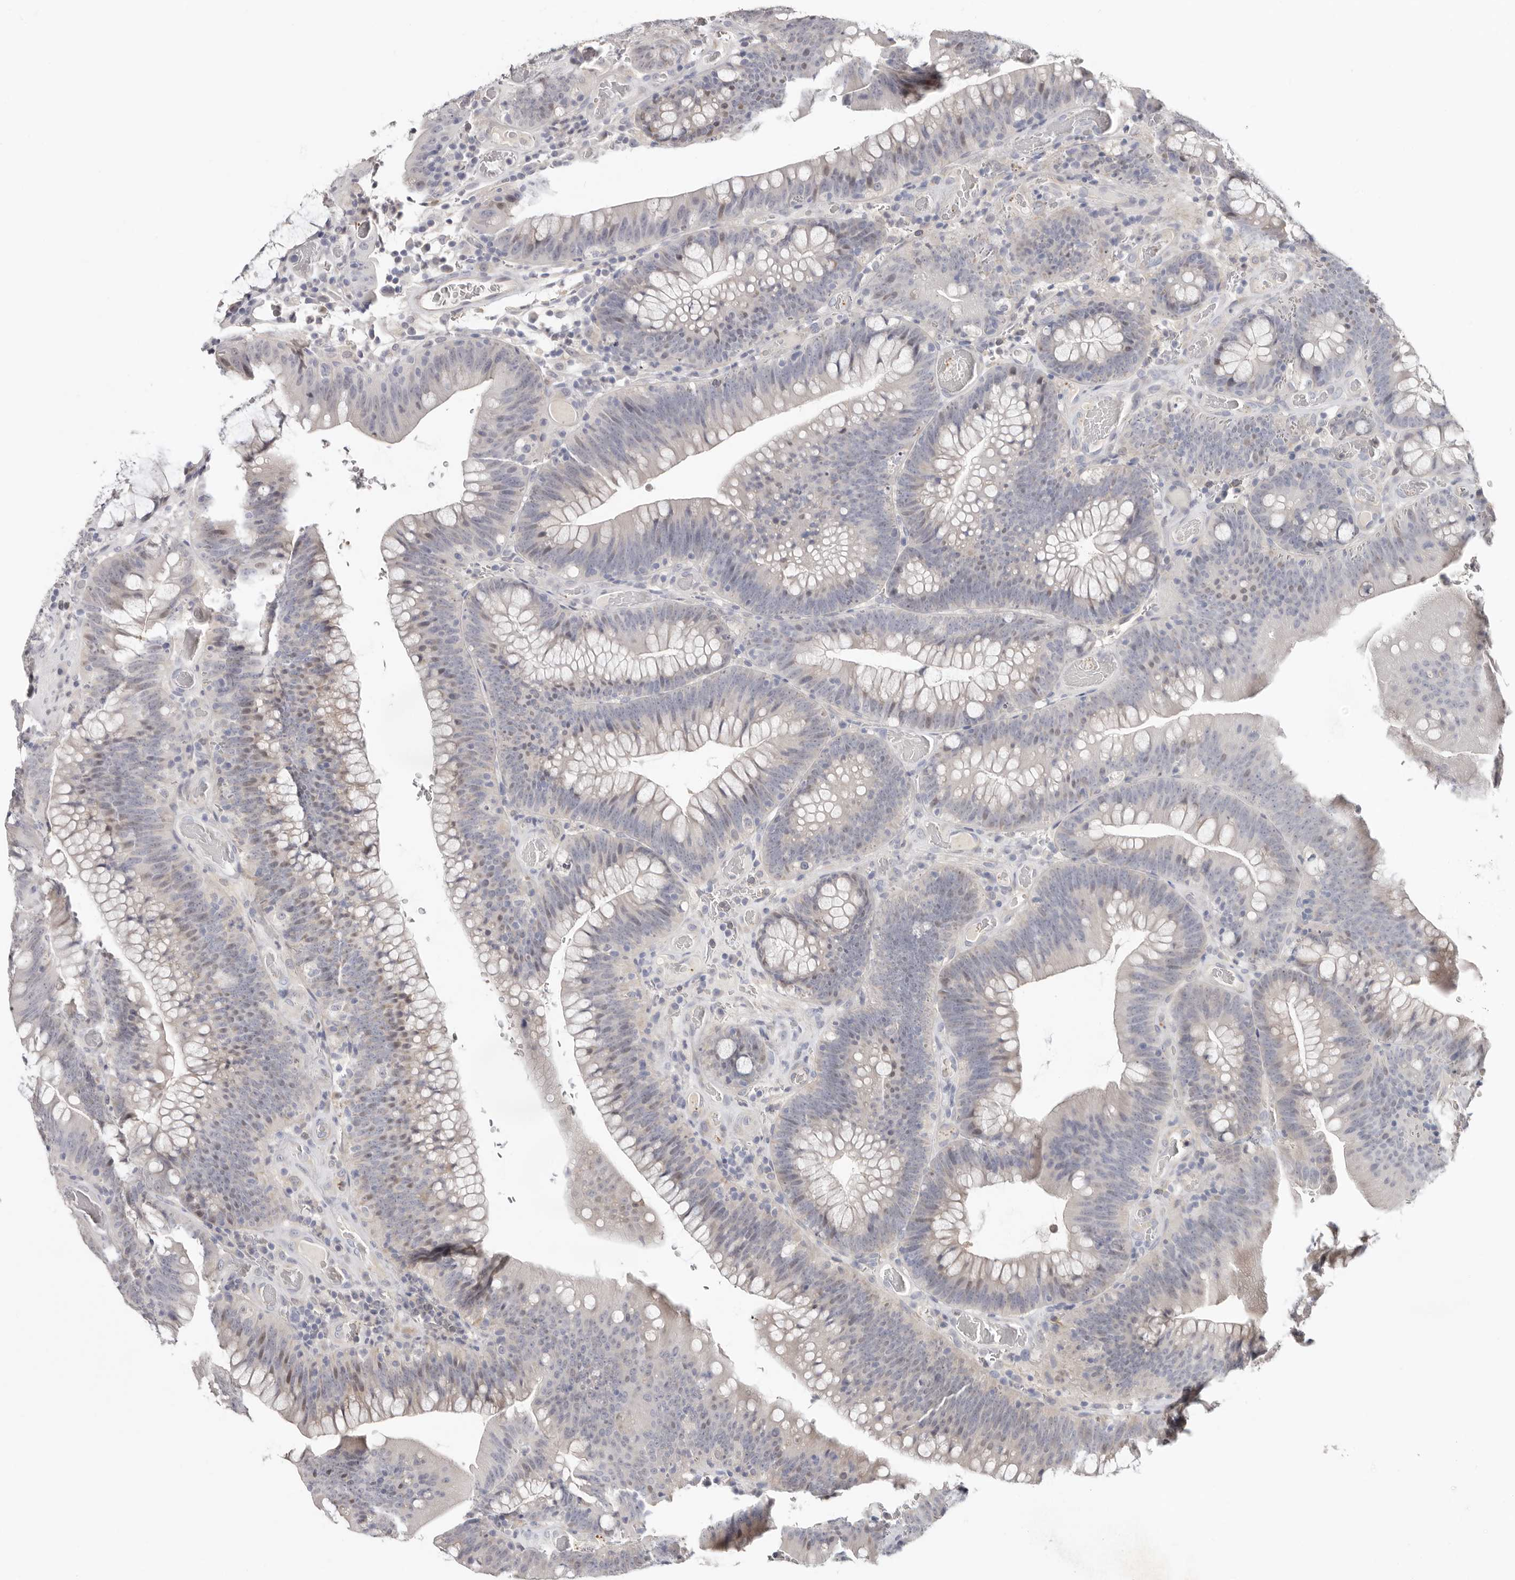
{"staining": {"intensity": "negative", "quantity": "none", "location": "none"}, "tissue": "colorectal cancer", "cell_type": "Tumor cells", "image_type": "cancer", "snomed": [{"axis": "morphology", "description": "Normal tissue, NOS"}, {"axis": "topography", "description": "Colon"}], "caption": "Tumor cells show no significant expression in colorectal cancer.", "gene": "PKDCC", "patient": {"sex": "female", "age": 82}}